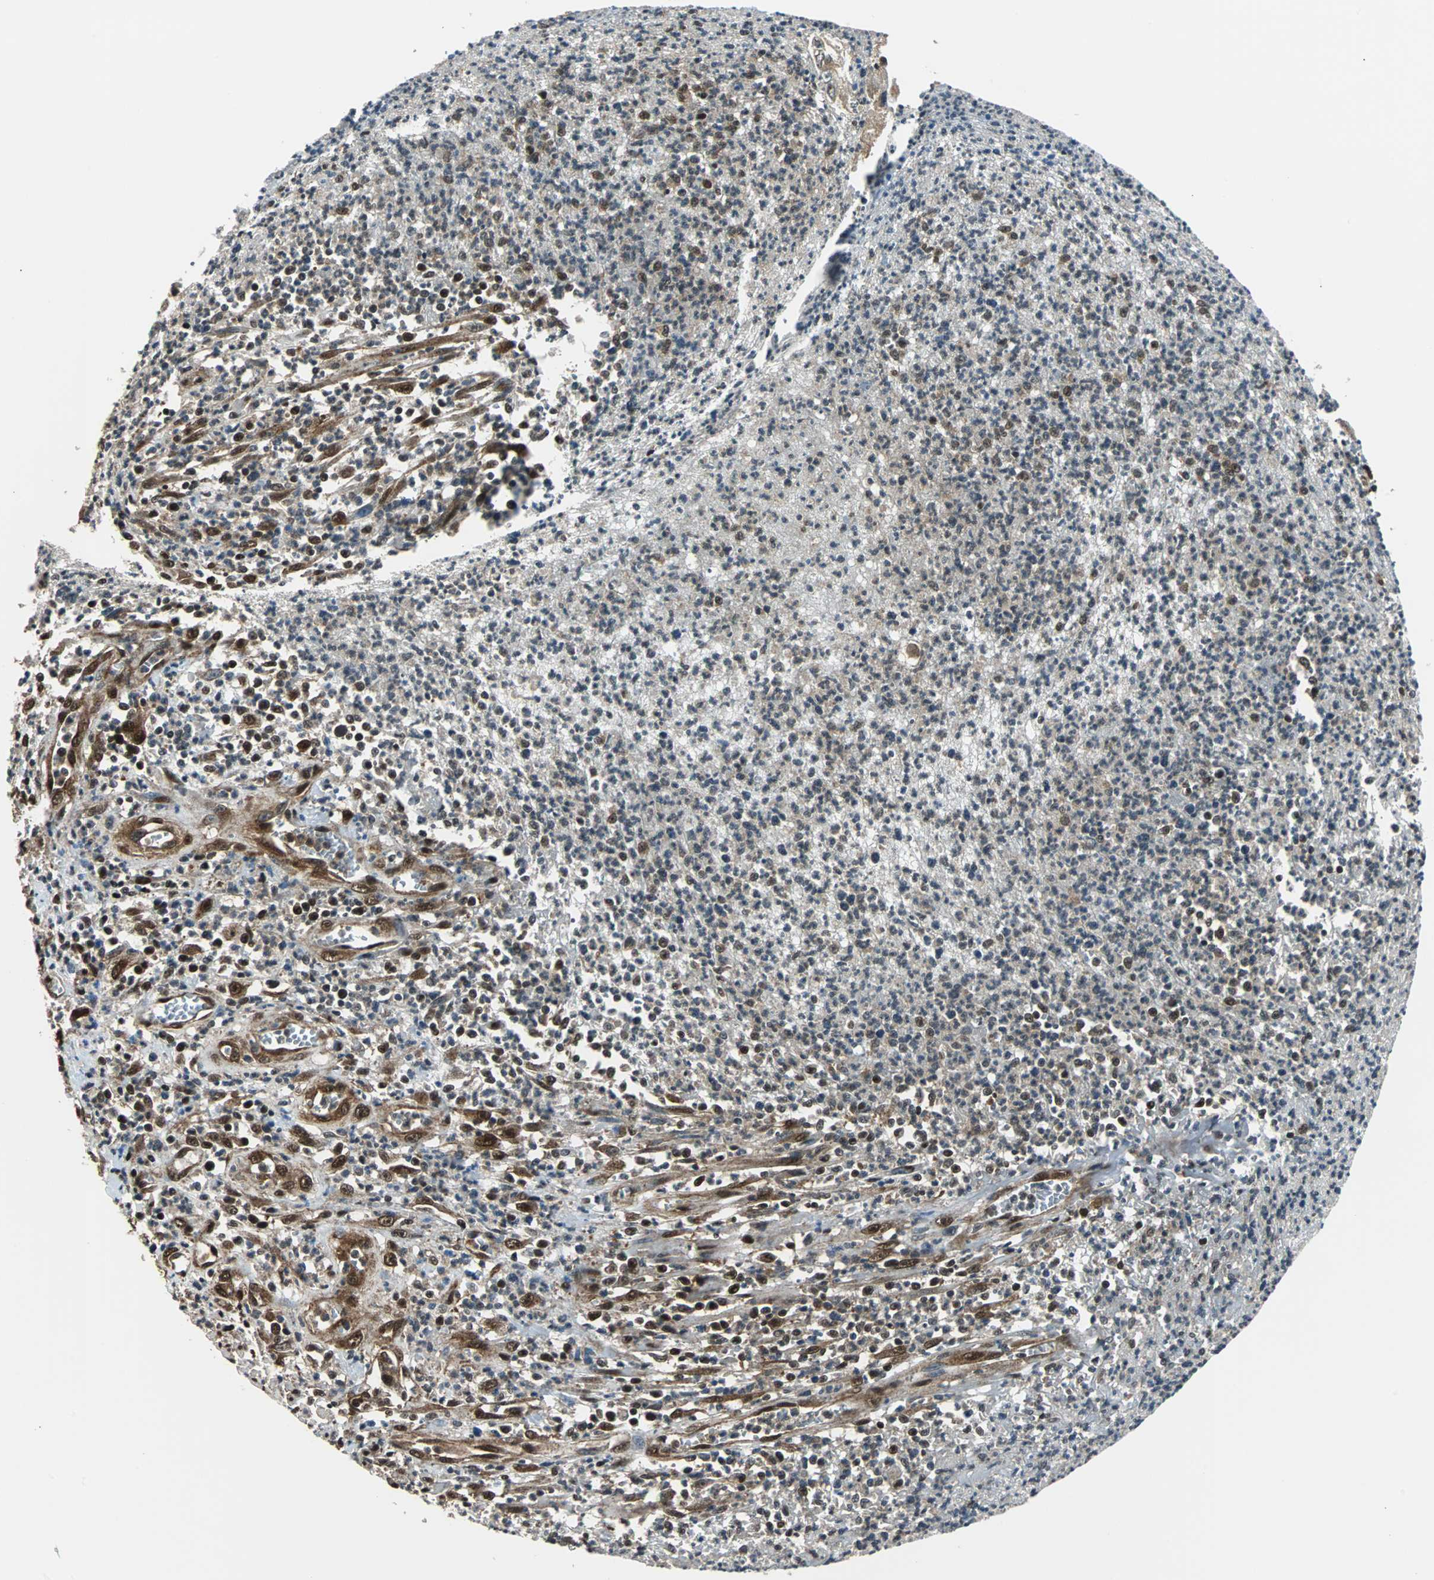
{"staining": {"intensity": "moderate", "quantity": "25%-75%", "location": "cytoplasmic/membranous,nuclear"}, "tissue": "pancreatic cancer", "cell_type": "Tumor cells", "image_type": "cancer", "snomed": [{"axis": "morphology", "description": "Normal tissue, NOS"}, {"axis": "topography", "description": "Lymph node"}], "caption": "Immunohistochemistry staining of pancreatic cancer, which reveals medium levels of moderate cytoplasmic/membranous and nuclear positivity in approximately 25%-75% of tumor cells indicating moderate cytoplasmic/membranous and nuclear protein expression. The staining was performed using DAB (brown) for protein detection and nuclei were counterstained in hematoxylin (blue).", "gene": "VCP", "patient": {"sex": "male", "age": 50}}